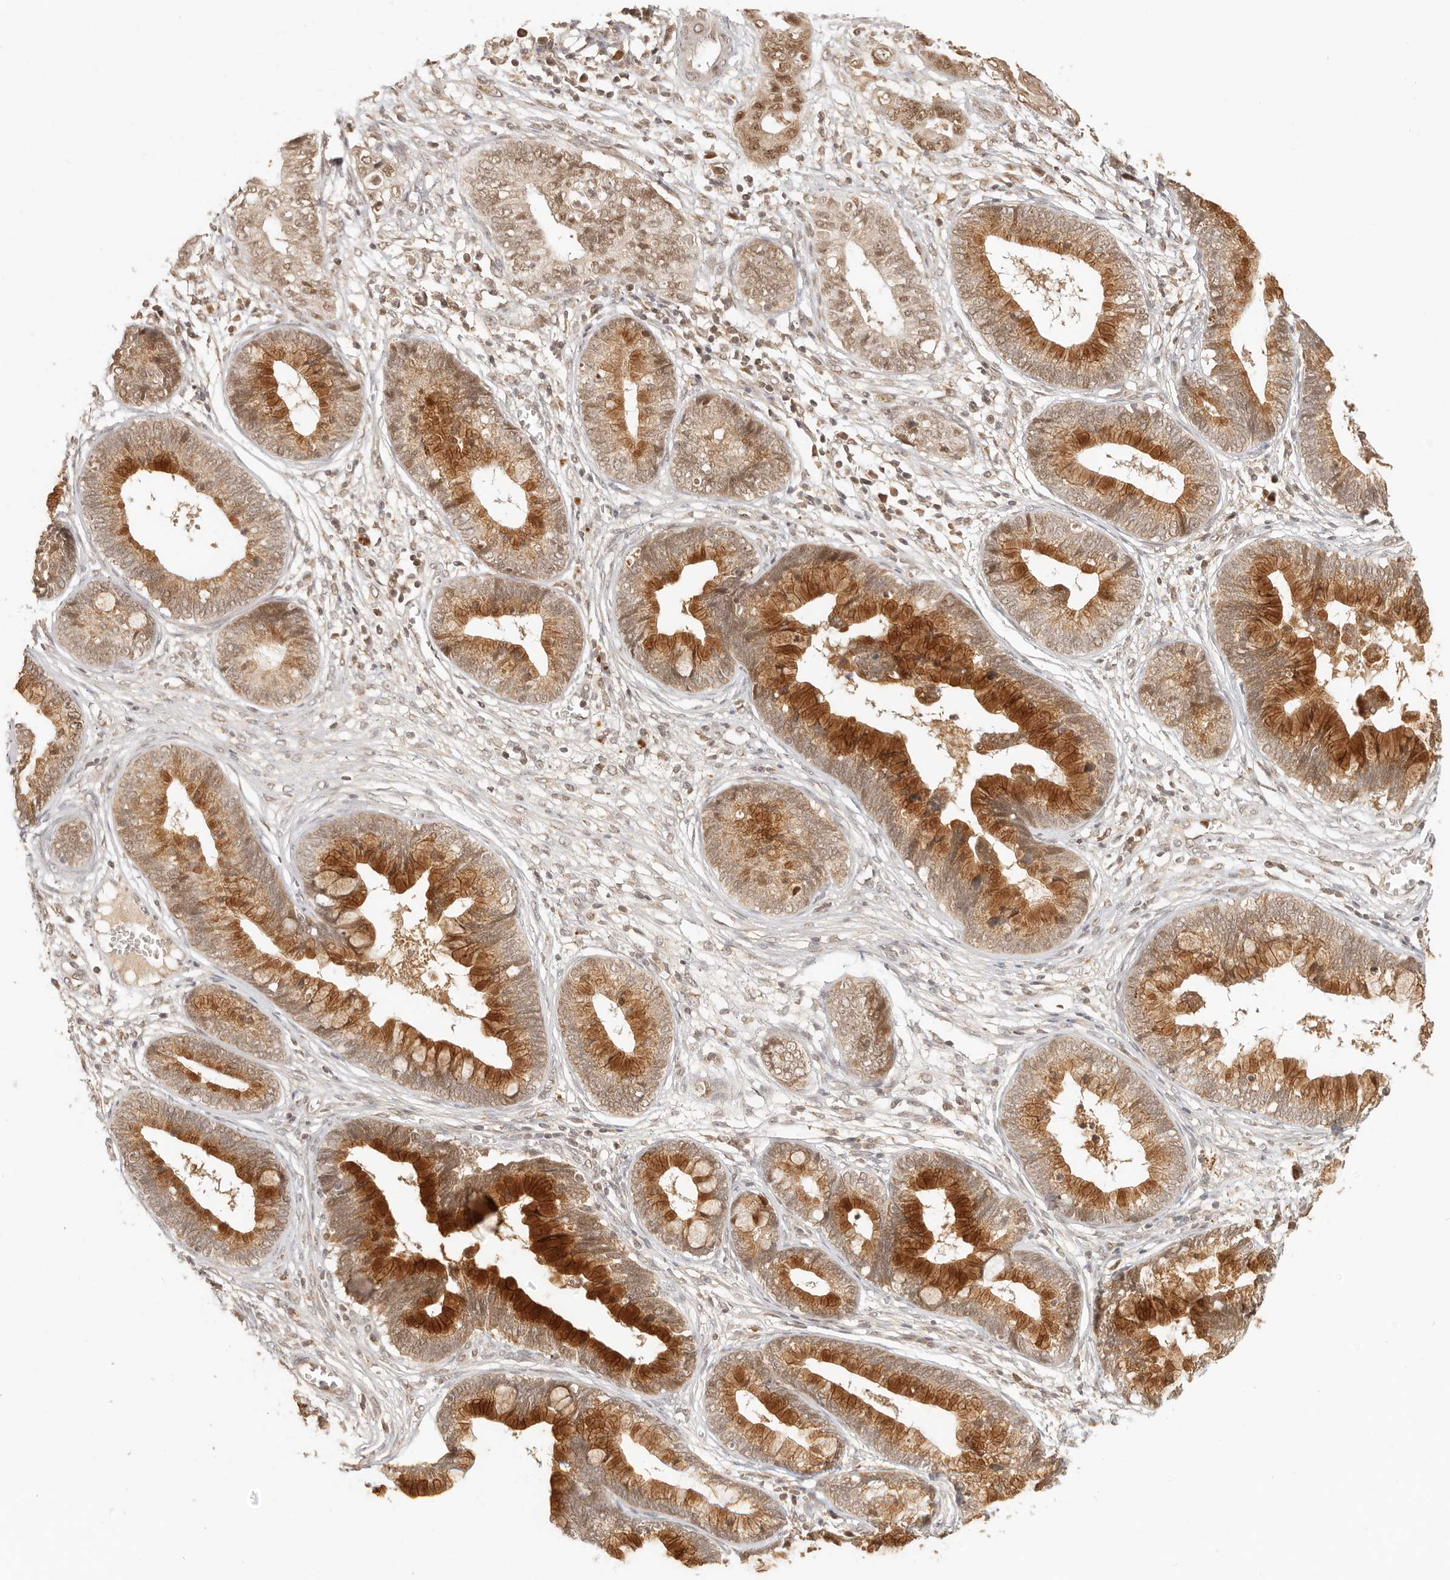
{"staining": {"intensity": "strong", "quantity": ">75%", "location": "cytoplasmic/membranous,nuclear"}, "tissue": "cervical cancer", "cell_type": "Tumor cells", "image_type": "cancer", "snomed": [{"axis": "morphology", "description": "Adenocarcinoma, NOS"}, {"axis": "topography", "description": "Cervix"}], "caption": "Adenocarcinoma (cervical) was stained to show a protein in brown. There is high levels of strong cytoplasmic/membranous and nuclear staining in about >75% of tumor cells.", "gene": "INTS11", "patient": {"sex": "female", "age": 44}}